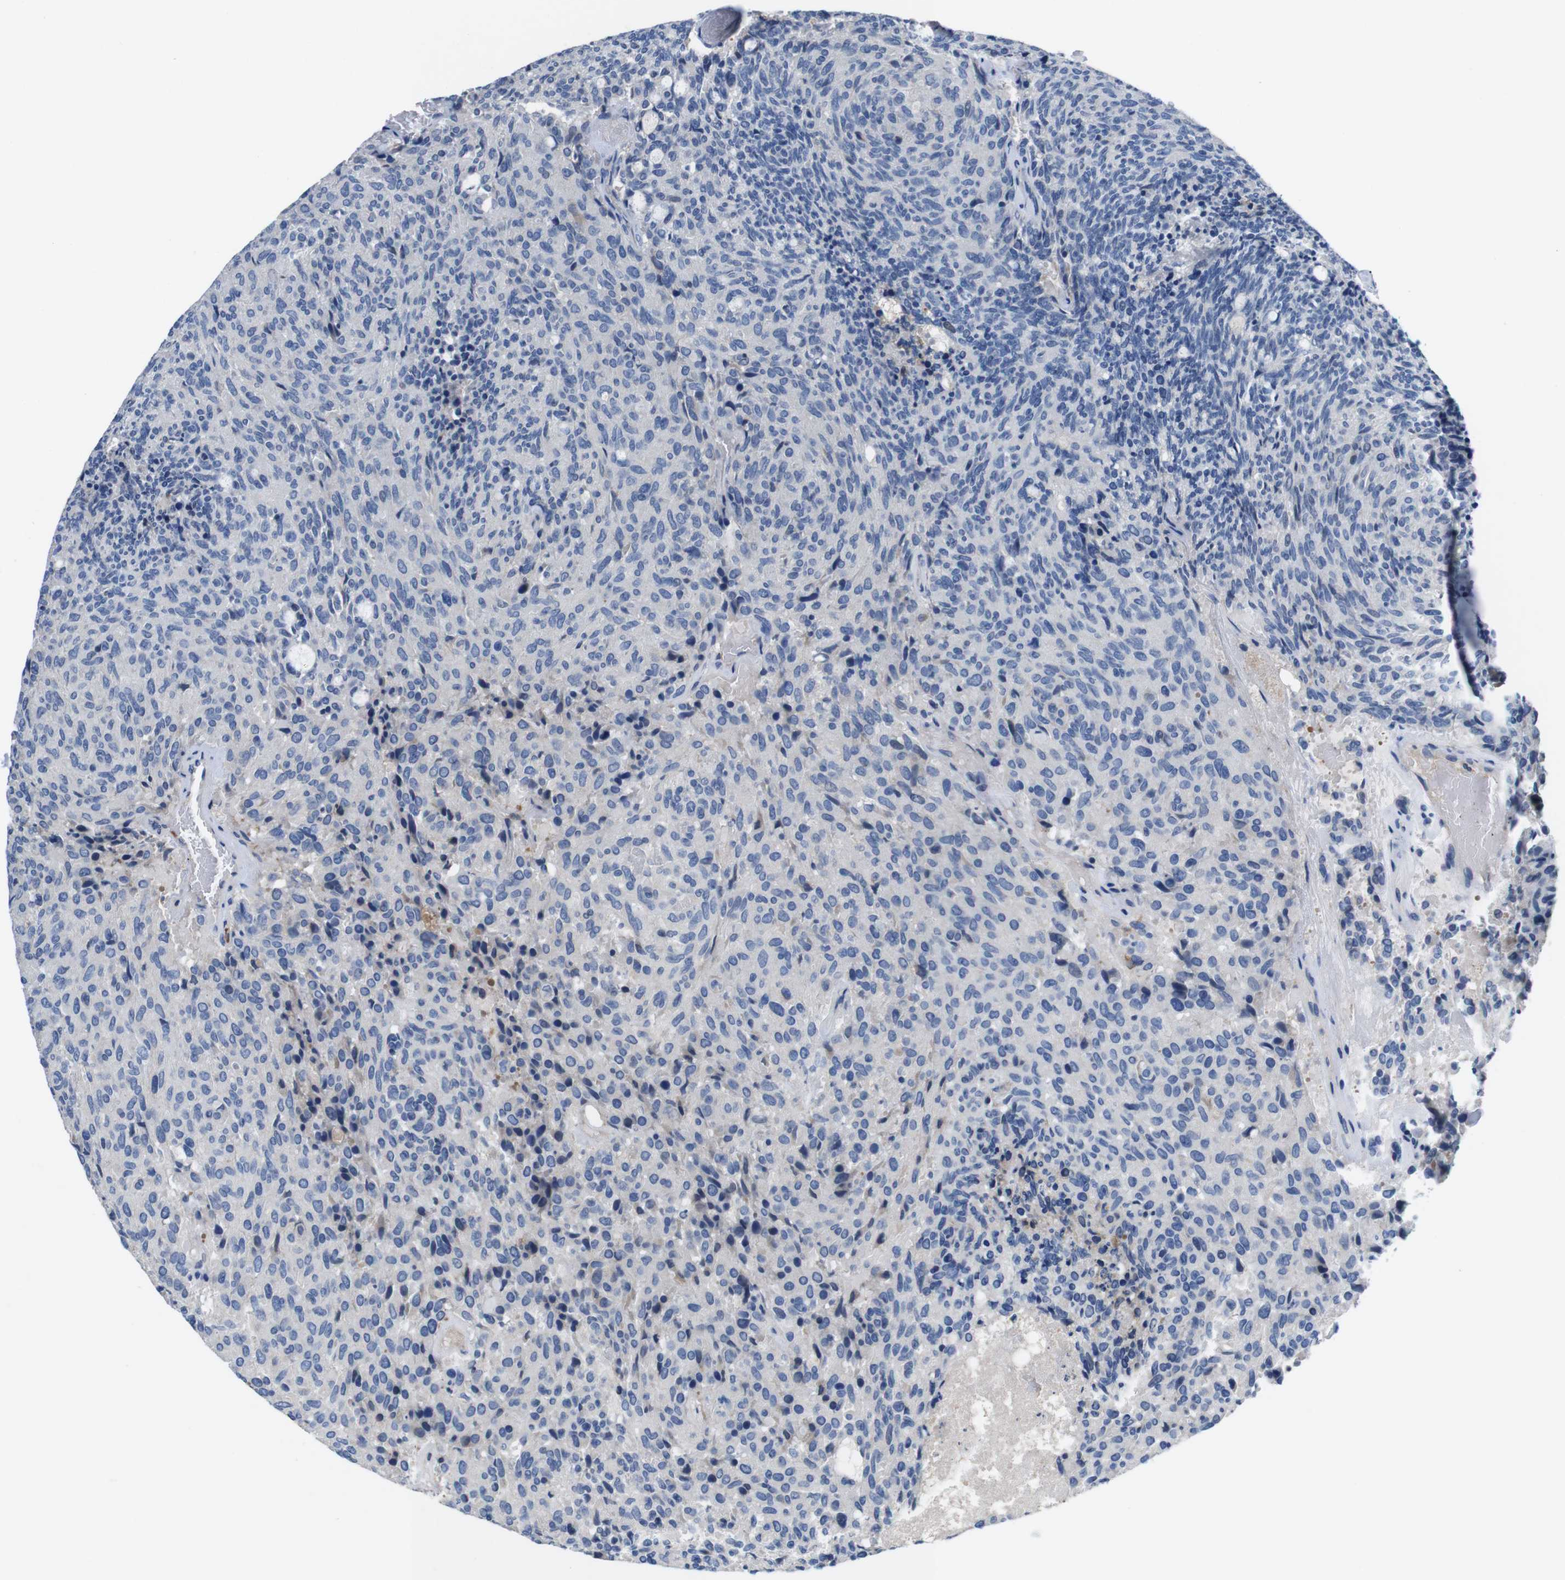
{"staining": {"intensity": "negative", "quantity": "none", "location": "none"}, "tissue": "carcinoid", "cell_type": "Tumor cells", "image_type": "cancer", "snomed": [{"axis": "morphology", "description": "Carcinoid, malignant, NOS"}, {"axis": "topography", "description": "Pancreas"}], "caption": "A high-resolution image shows IHC staining of carcinoid (malignant), which reveals no significant positivity in tumor cells.", "gene": "C1RL", "patient": {"sex": "female", "age": 54}}